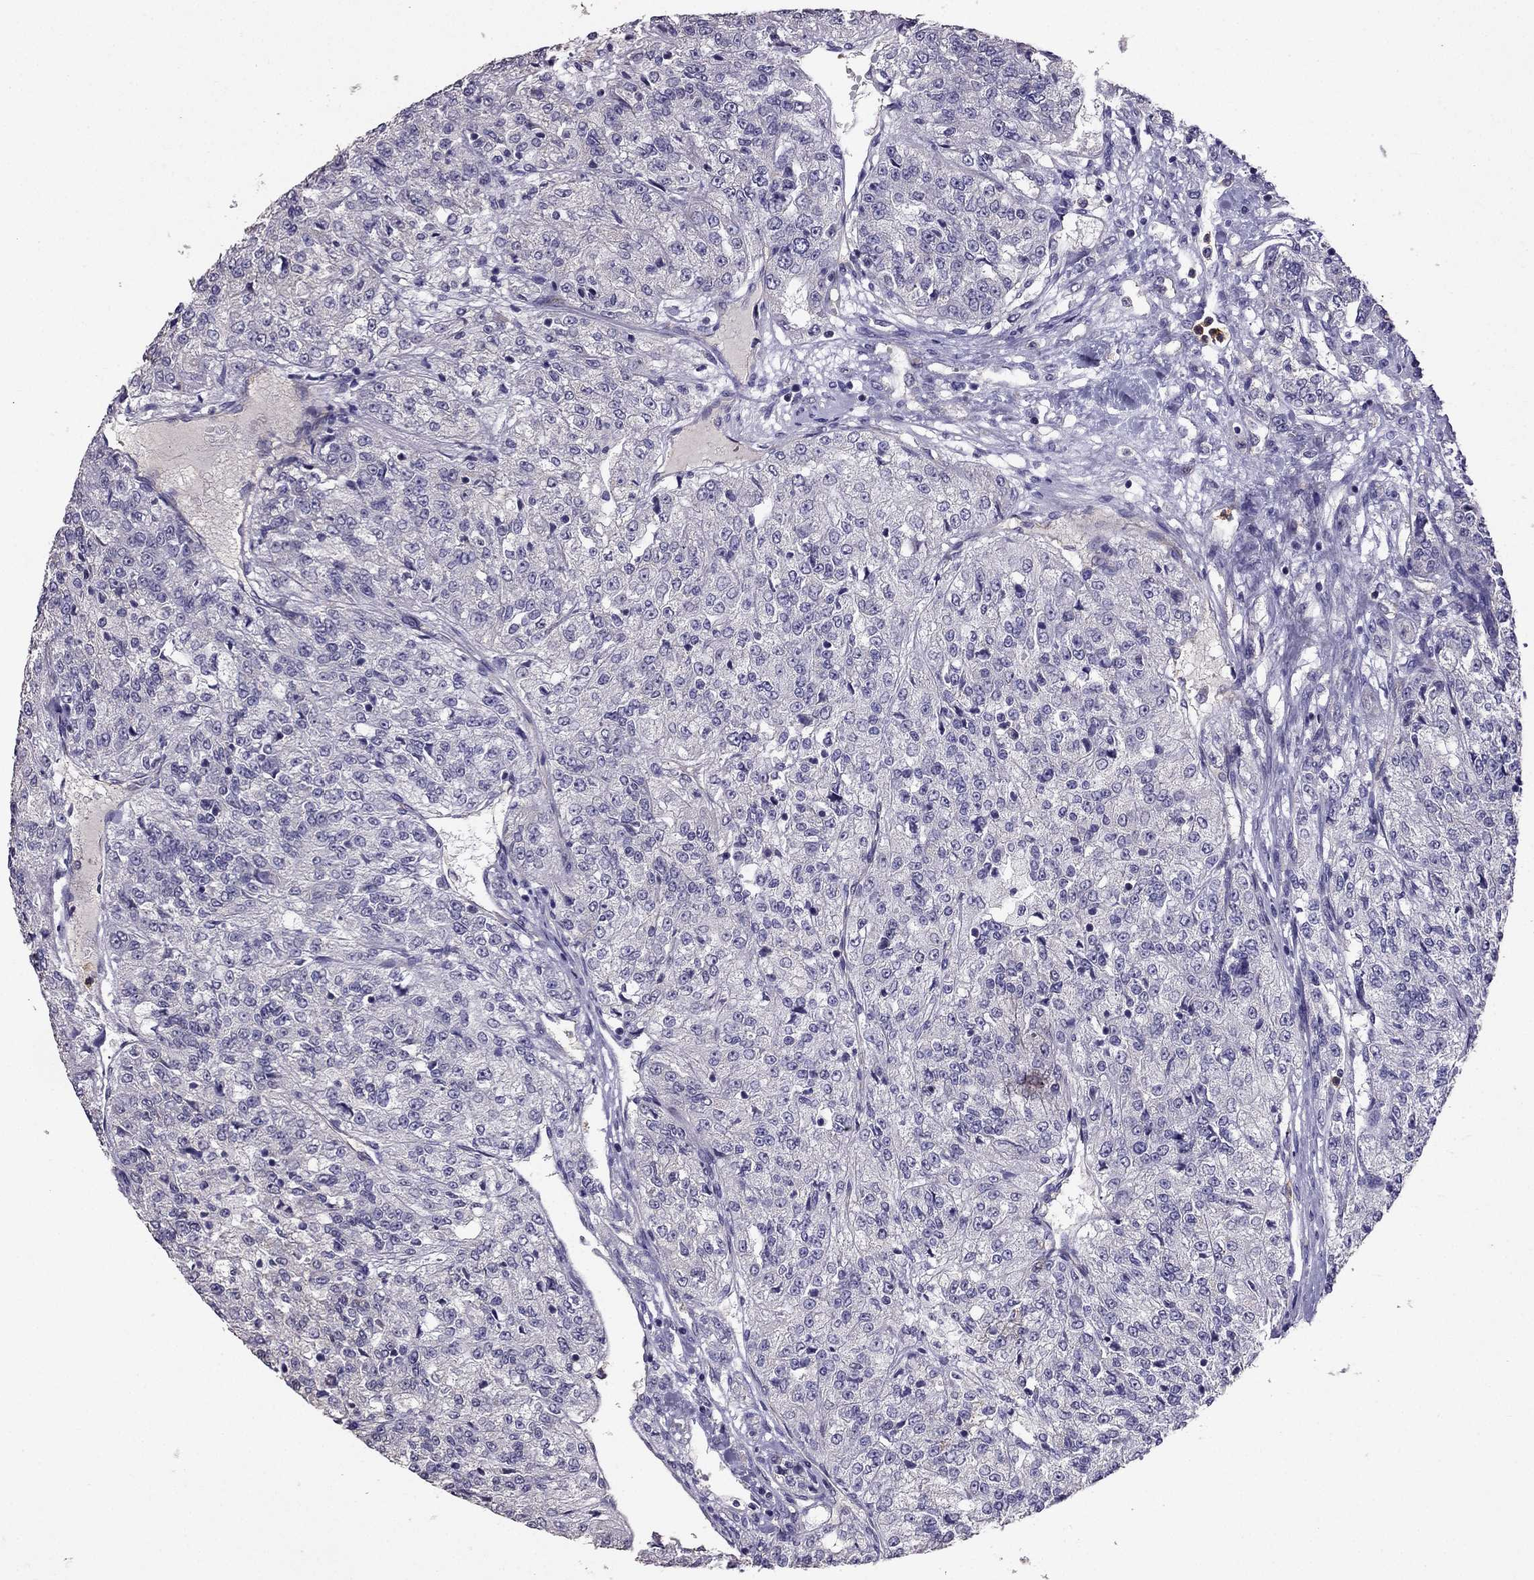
{"staining": {"intensity": "negative", "quantity": "none", "location": "none"}, "tissue": "renal cancer", "cell_type": "Tumor cells", "image_type": "cancer", "snomed": [{"axis": "morphology", "description": "Adenocarcinoma, NOS"}, {"axis": "topography", "description": "Kidney"}], "caption": "Immunohistochemical staining of human renal adenocarcinoma demonstrates no significant staining in tumor cells.", "gene": "RFLNB", "patient": {"sex": "female", "age": 63}}